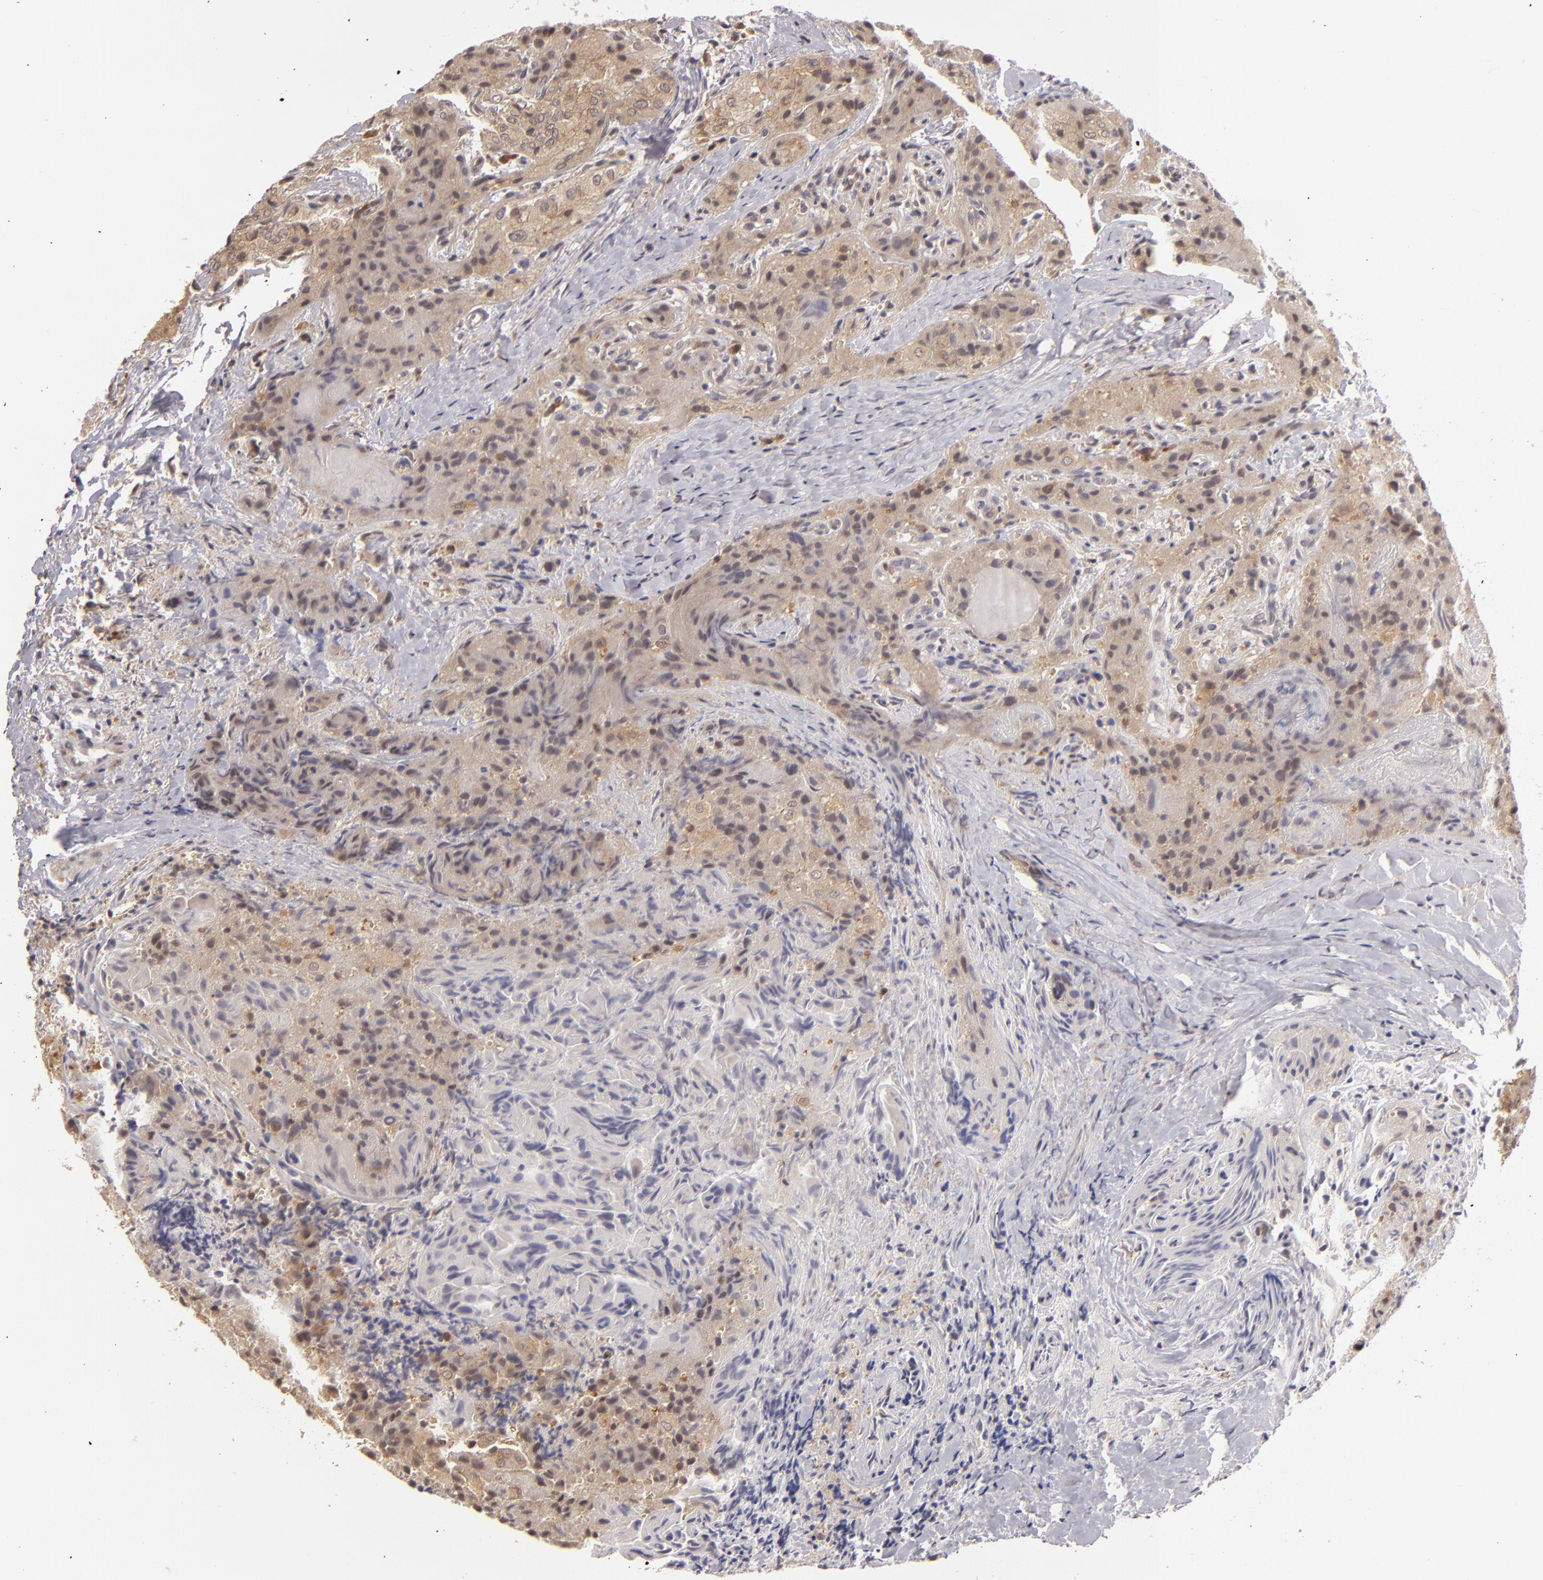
{"staining": {"intensity": "moderate", "quantity": "25%-75%", "location": "cytoplasmic/membranous"}, "tissue": "thyroid cancer", "cell_type": "Tumor cells", "image_type": "cancer", "snomed": [{"axis": "morphology", "description": "Papillary adenocarcinoma, NOS"}, {"axis": "topography", "description": "Thyroid gland"}], "caption": "Brown immunohistochemical staining in thyroid cancer demonstrates moderate cytoplasmic/membranous expression in about 25%-75% of tumor cells. (Stains: DAB in brown, nuclei in blue, Microscopy: brightfield microscopy at high magnification).", "gene": "MAPK3", "patient": {"sex": "female", "age": 71}}